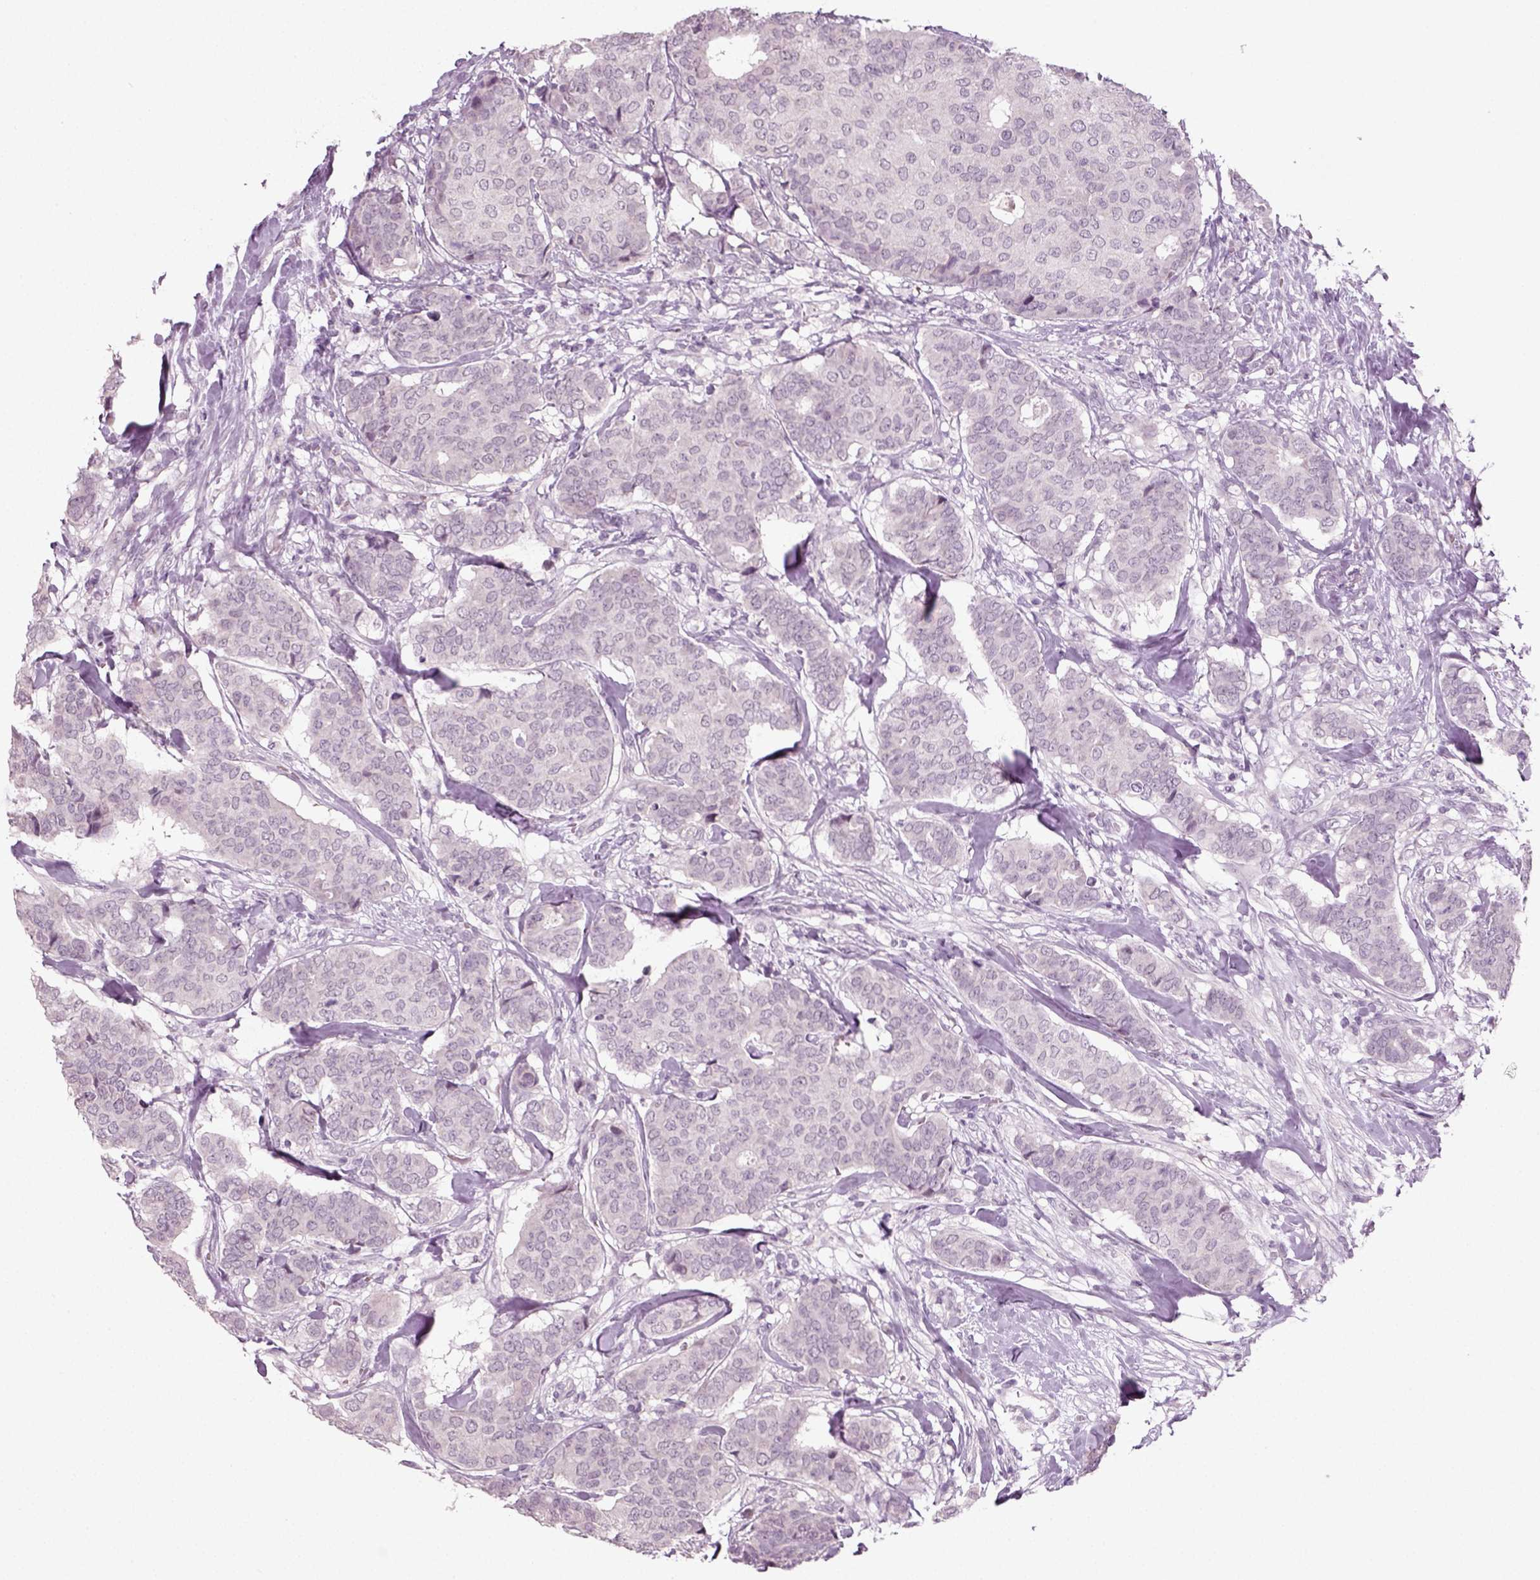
{"staining": {"intensity": "negative", "quantity": "none", "location": "none"}, "tissue": "breast cancer", "cell_type": "Tumor cells", "image_type": "cancer", "snomed": [{"axis": "morphology", "description": "Duct carcinoma"}, {"axis": "topography", "description": "Breast"}], "caption": "Breast intraductal carcinoma was stained to show a protein in brown. There is no significant positivity in tumor cells.", "gene": "SYNGAP1", "patient": {"sex": "female", "age": 75}}